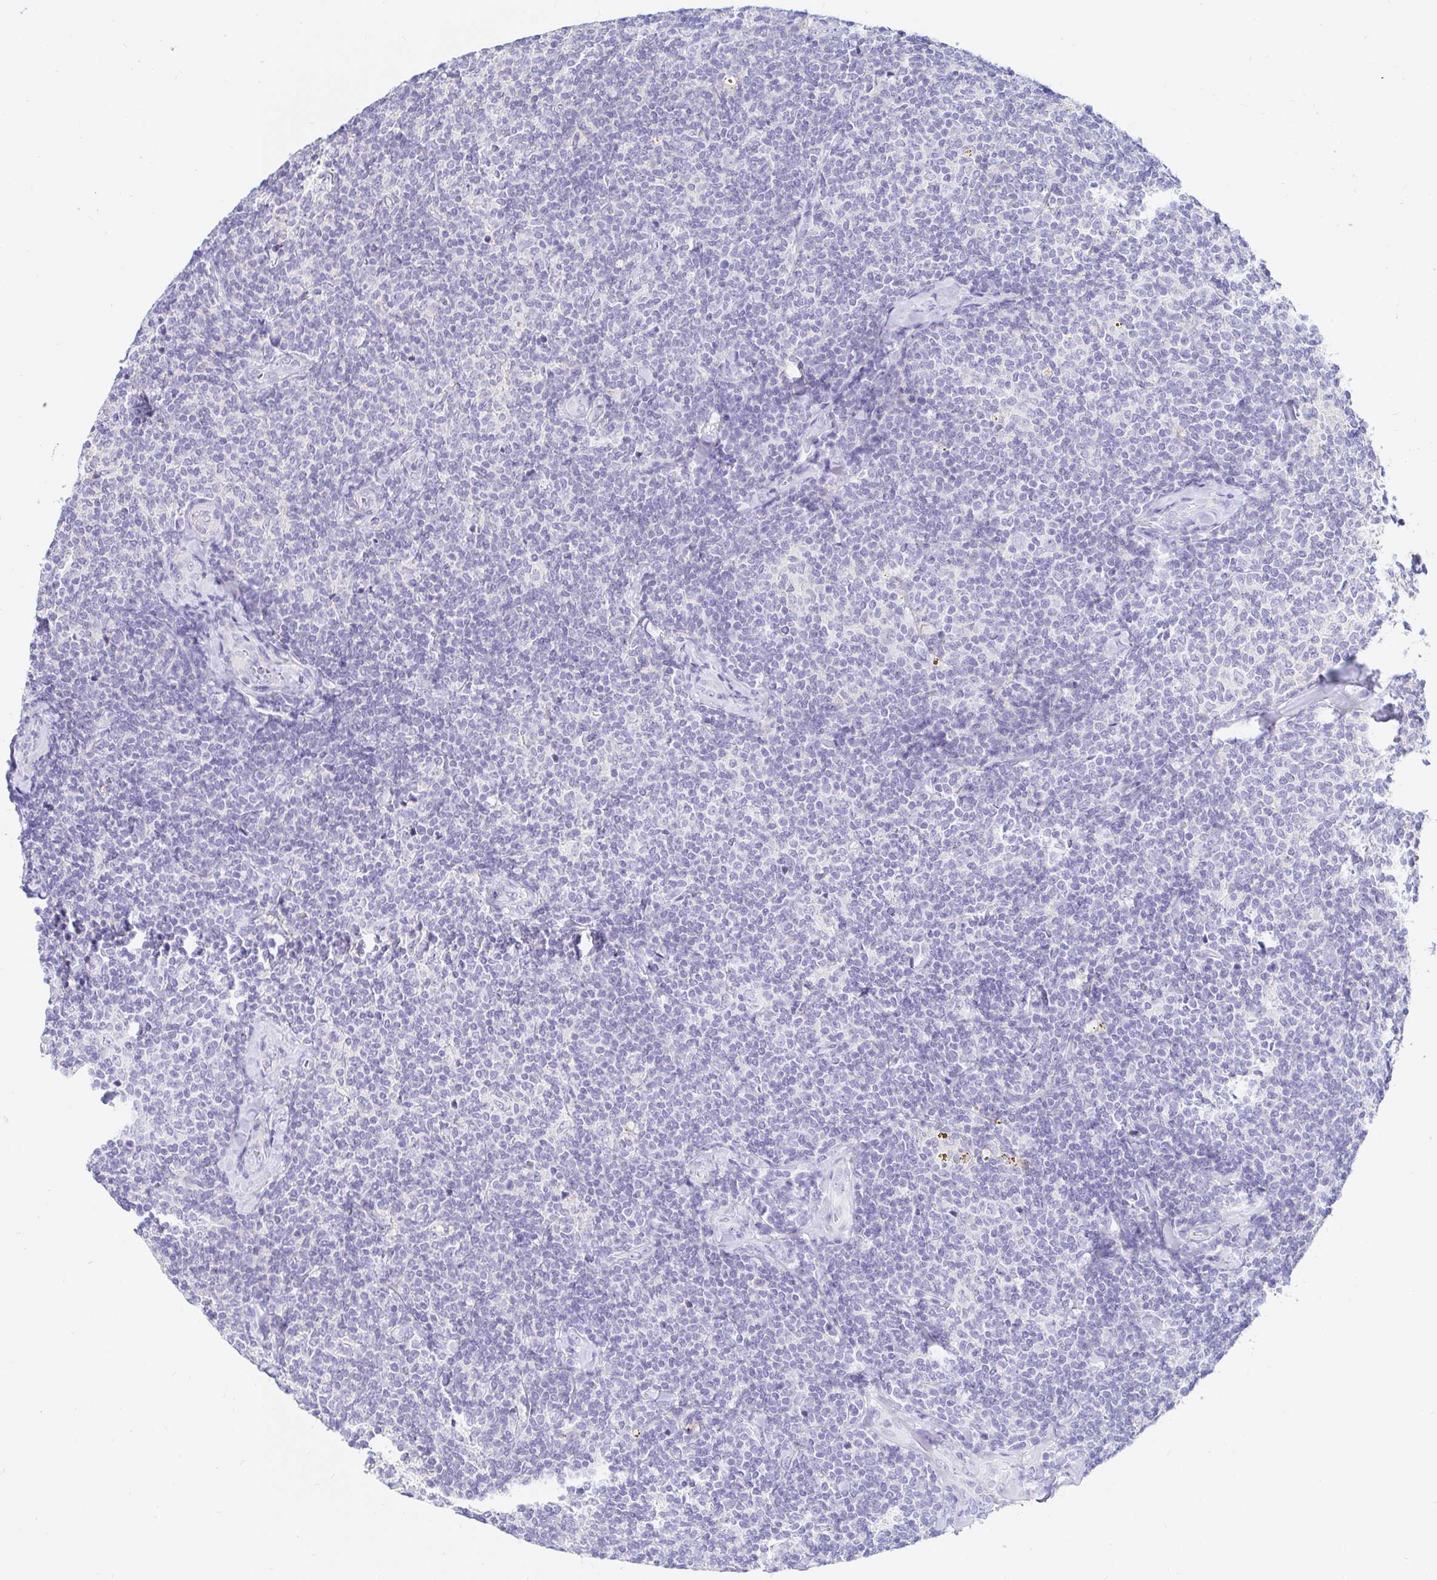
{"staining": {"intensity": "negative", "quantity": "none", "location": "none"}, "tissue": "lymphoma", "cell_type": "Tumor cells", "image_type": "cancer", "snomed": [{"axis": "morphology", "description": "Malignant lymphoma, non-Hodgkin's type, Low grade"}, {"axis": "topography", "description": "Lymph node"}], "caption": "Tumor cells show no significant positivity in lymphoma. Brightfield microscopy of immunohistochemistry (IHC) stained with DAB (brown) and hematoxylin (blue), captured at high magnification.", "gene": "NR2E1", "patient": {"sex": "female", "age": 56}}